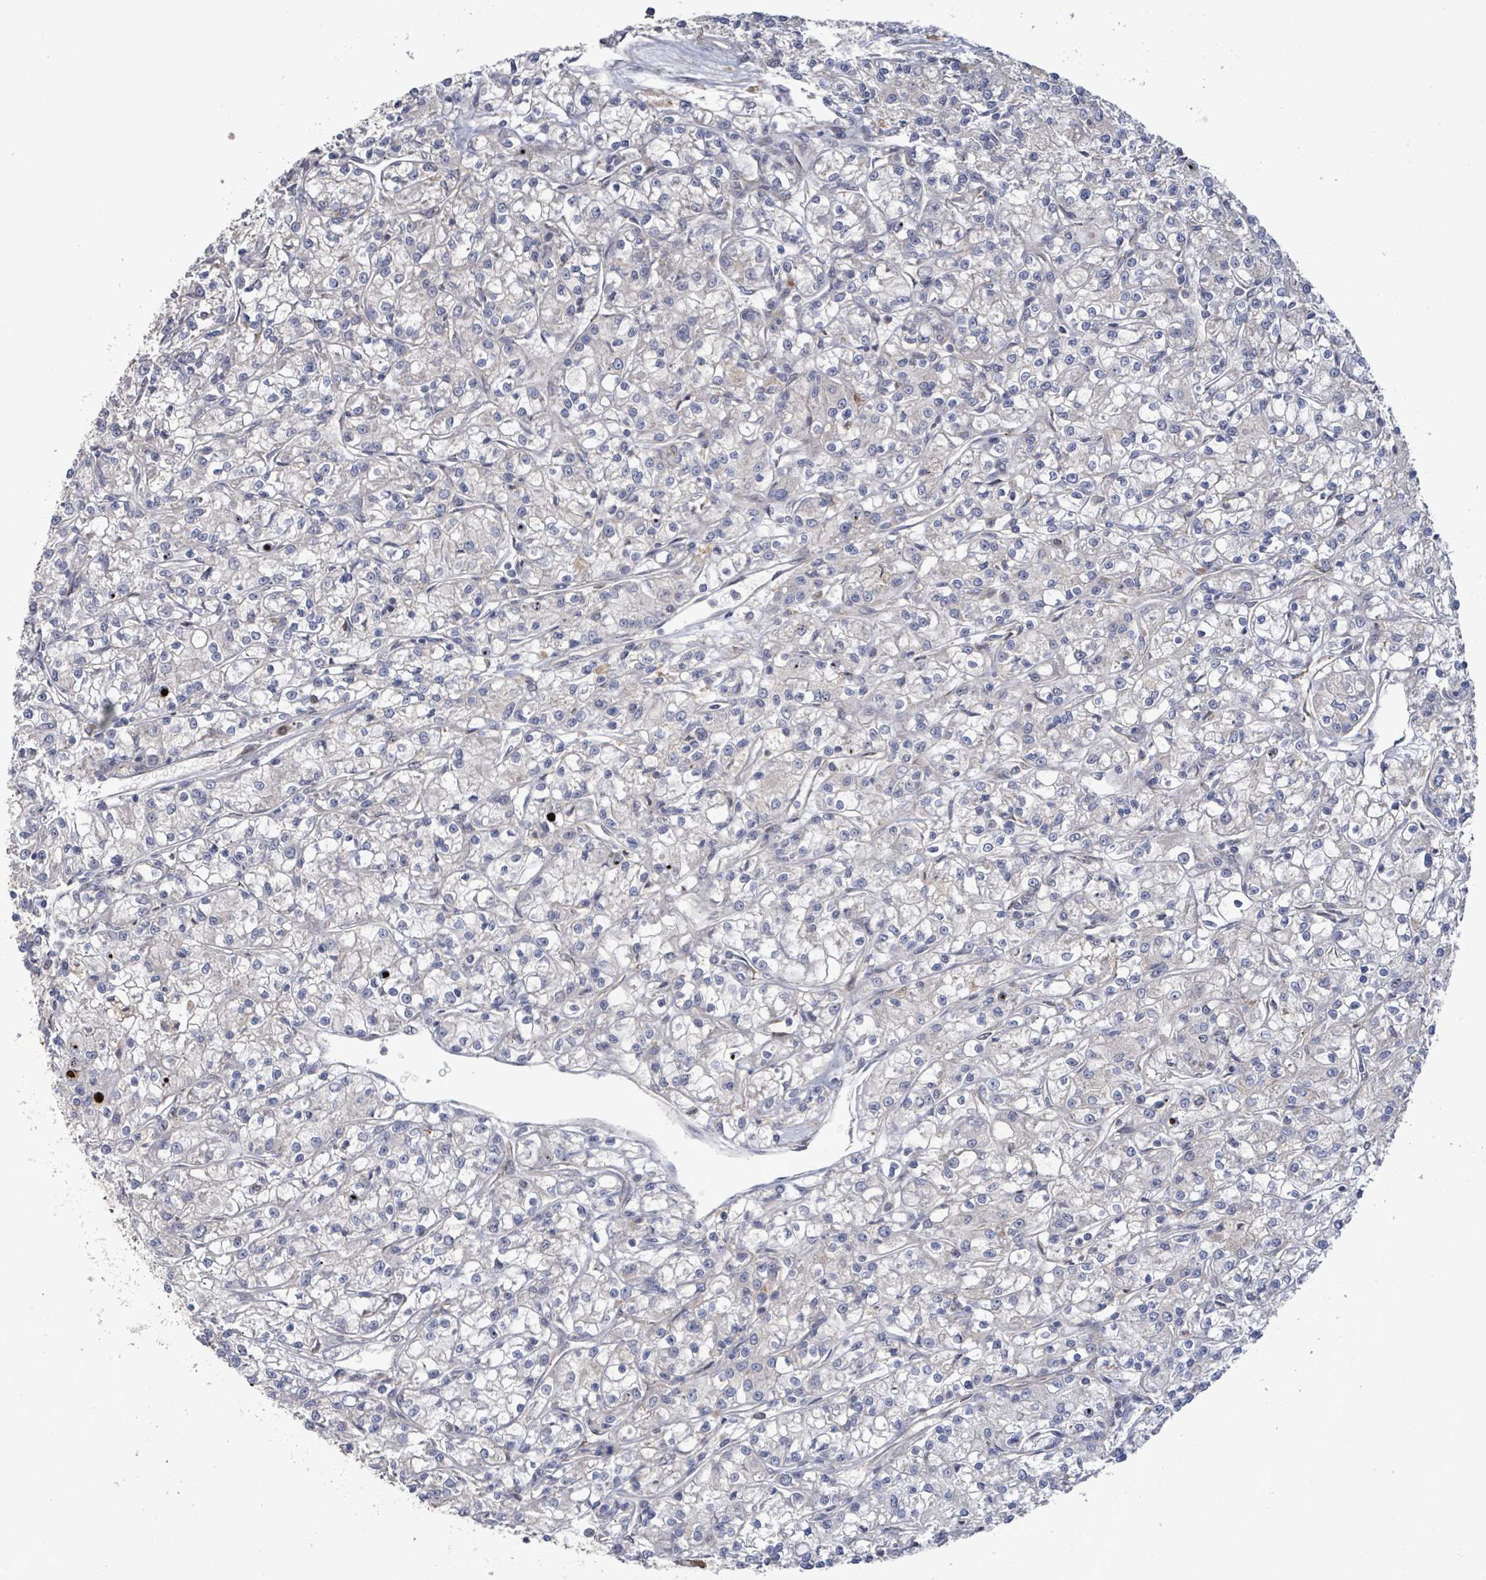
{"staining": {"intensity": "negative", "quantity": "none", "location": "none"}, "tissue": "renal cancer", "cell_type": "Tumor cells", "image_type": "cancer", "snomed": [{"axis": "morphology", "description": "Adenocarcinoma, NOS"}, {"axis": "topography", "description": "Kidney"}], "caption": "The image reveals no staining of tumor cells in adenocarcinoma (renal).", "gene": "SLIT3", "patient": {"sex": "female", "age": 59}}